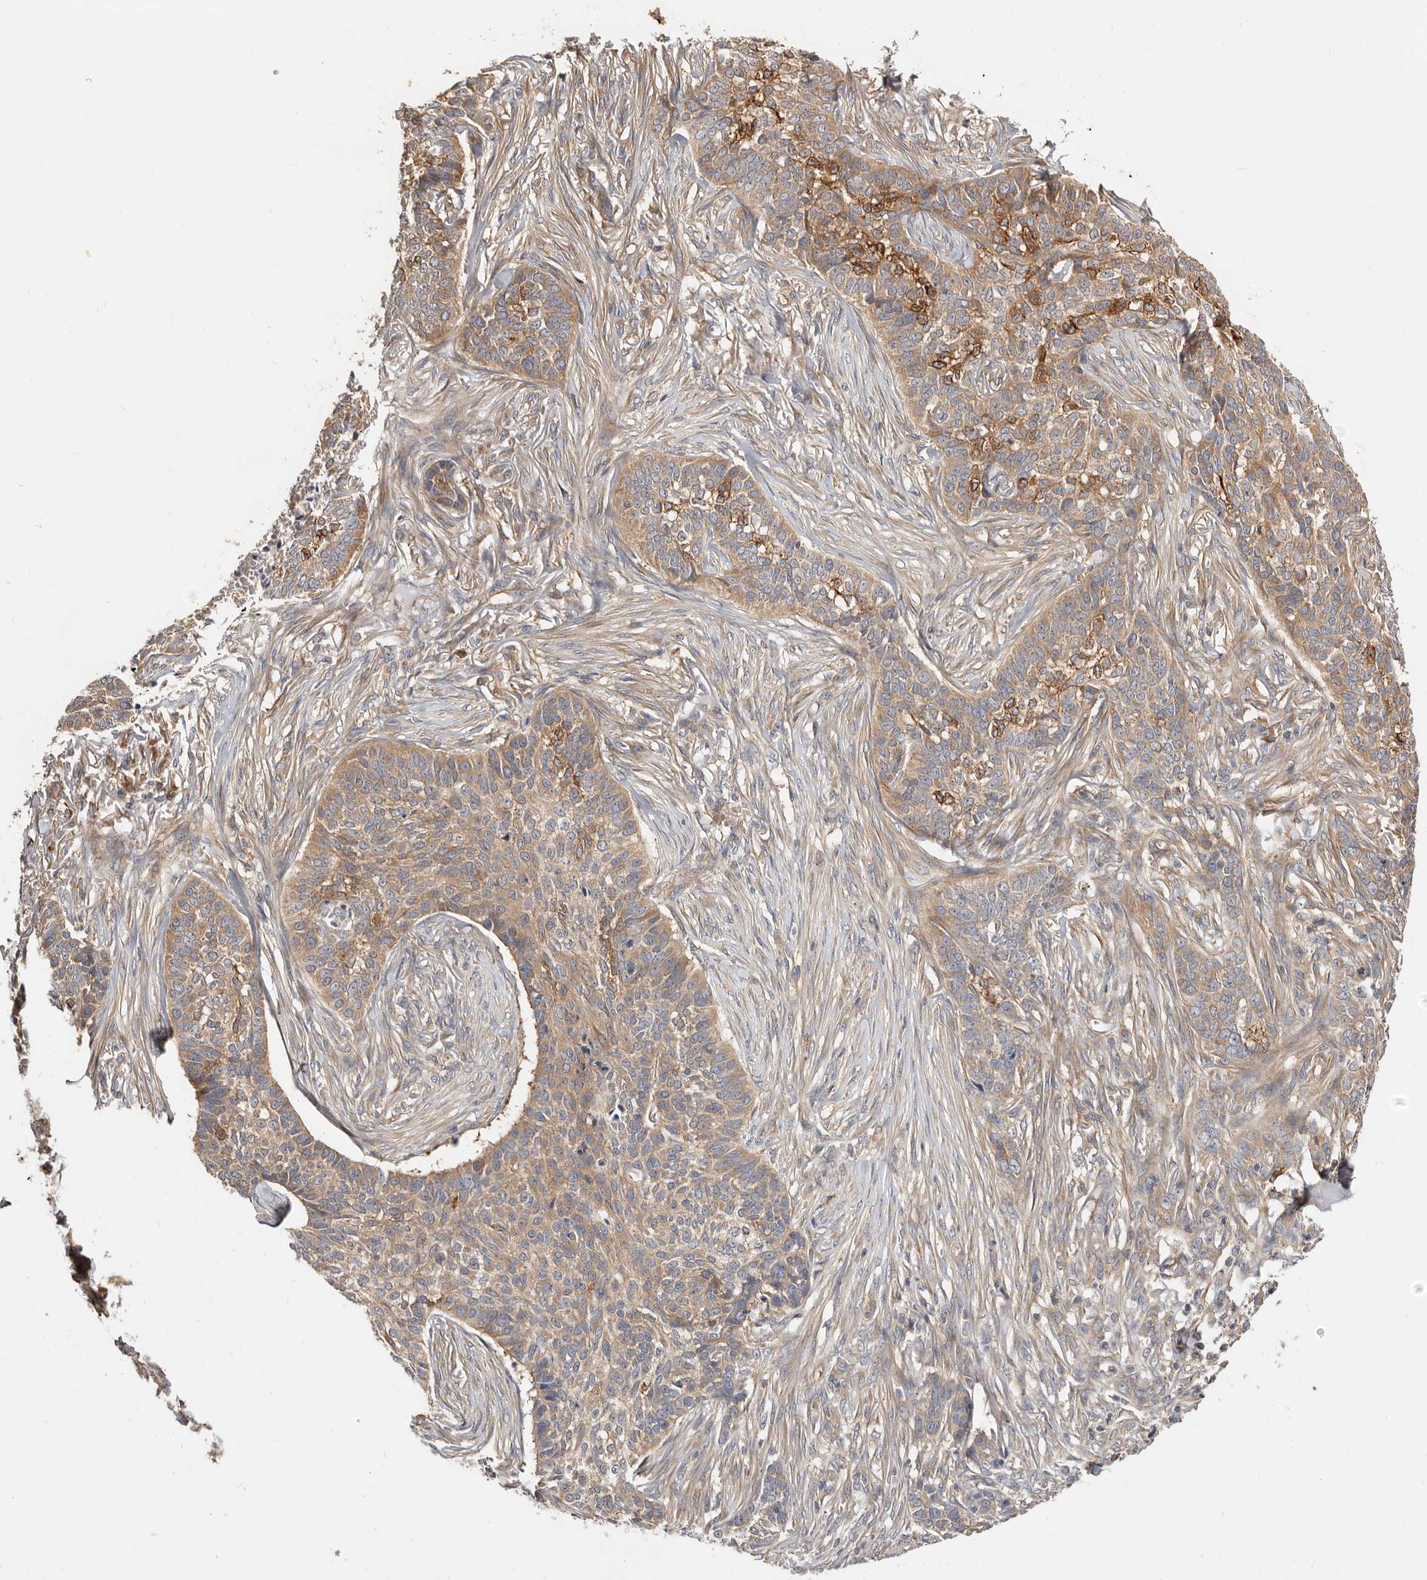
{"staining": {"intensity": "moderate", "quantity": ">75%", "location": "cytoplasmic/membranous"}, "tissue": "skin cancer", "cell_type": "Tumor cells", "image_type": "cancer", "snomed": [{"axis": "morphology", "description": "Basal cell carcinoma"}, {"axis": "topography", "description": "Skin"}], "caption": "IHC micrograph of neoplastic tissue: human skin cancer (basal cell carcinoma) stained using IHC displays medium levels of moderate protein expression localized specifically in the cytoplasmic/membranous of tumor cells, appearing as a cytoplasmic/membranous brown color.", "gene": "ADAMTS20", "patient": {"sex": "male", "age": 85}}